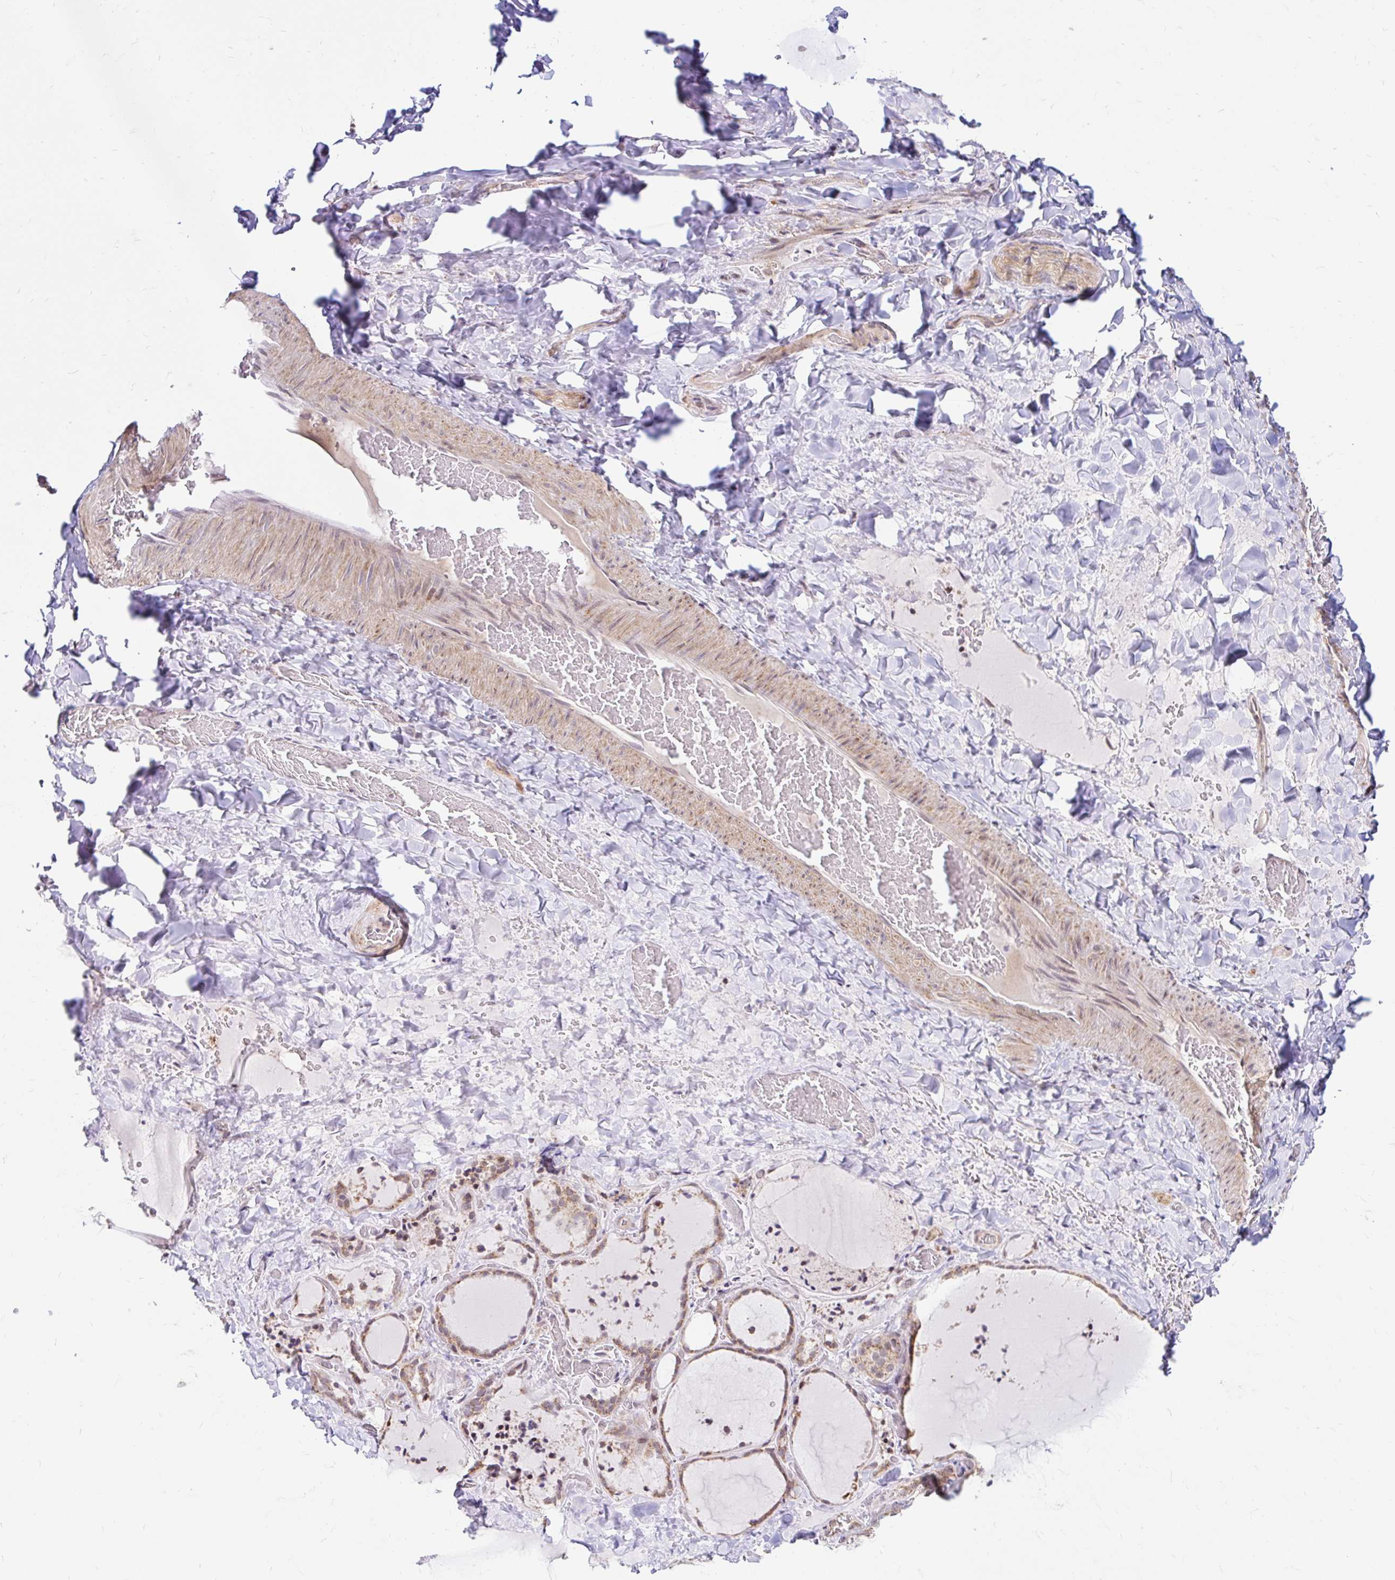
{"staining": {"intensity": "moderate", "quantity": ">75%", "location": "cytoplasmic/membranous"}, "tissue": "thyroid gland", "cell_type": "Glandular cells", "image_type": "normal", "snomed": [{"axis": "morphology", "description": "Normal tissue, NOS"}, {"axis": "topography", "description": "Thyroid gland"}], "caption": "Moderate cytoplasmic/membranous positivity for a protein is present in approximately >75% of glandular cells of normal thyroid gland using IHC.", "gene": "TIMM50", "patient": {"sex": "female", "age": 36}}